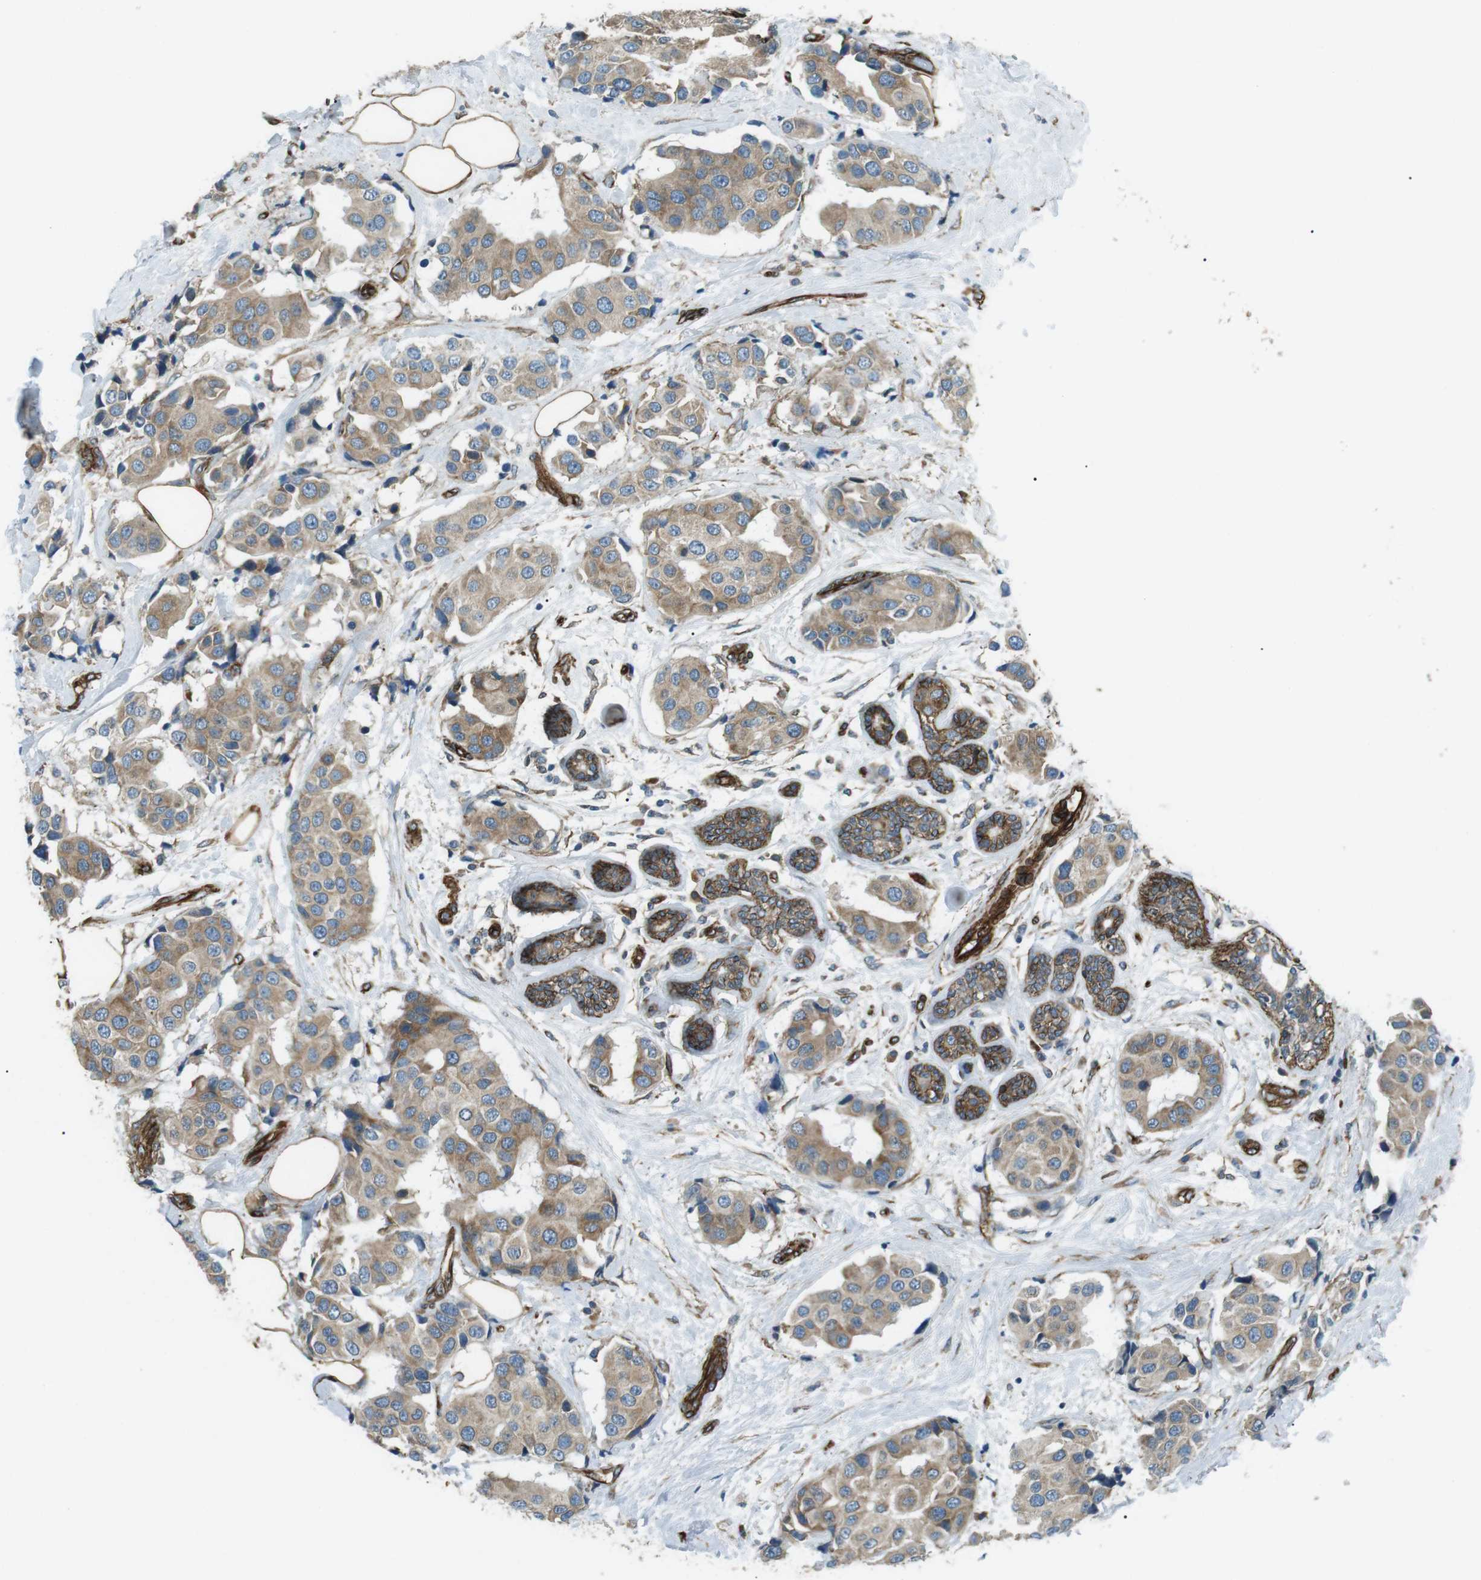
{"staining": {"intensity": "weak", "quantity": ">75%", "location": "cytoplasmic/membranous"}, "tissue": "breast cancer", "cell_type": "Tumor cells", "image_type": "cancer", "snomed": [{"axis": "morphology", "description": "Normal tissue, NOS"}, {"axis": "morphology", "description": "Duct carcinoma"}, {"axis": "topography", "description": "Breast"}], "caption": "High-magnification brightfield microscopy of breast invasive ductal carcinoma stained with DAB (3,3'-diaminobenzidine) (brown) and counterstained with hematoxylin (blue). tumor cells exhibit weak cytoplasmic/membranous expression is identified in approximately>75% of cells.", "gene": "ODR4", "patient": {"sex": "female", "age": 39}}